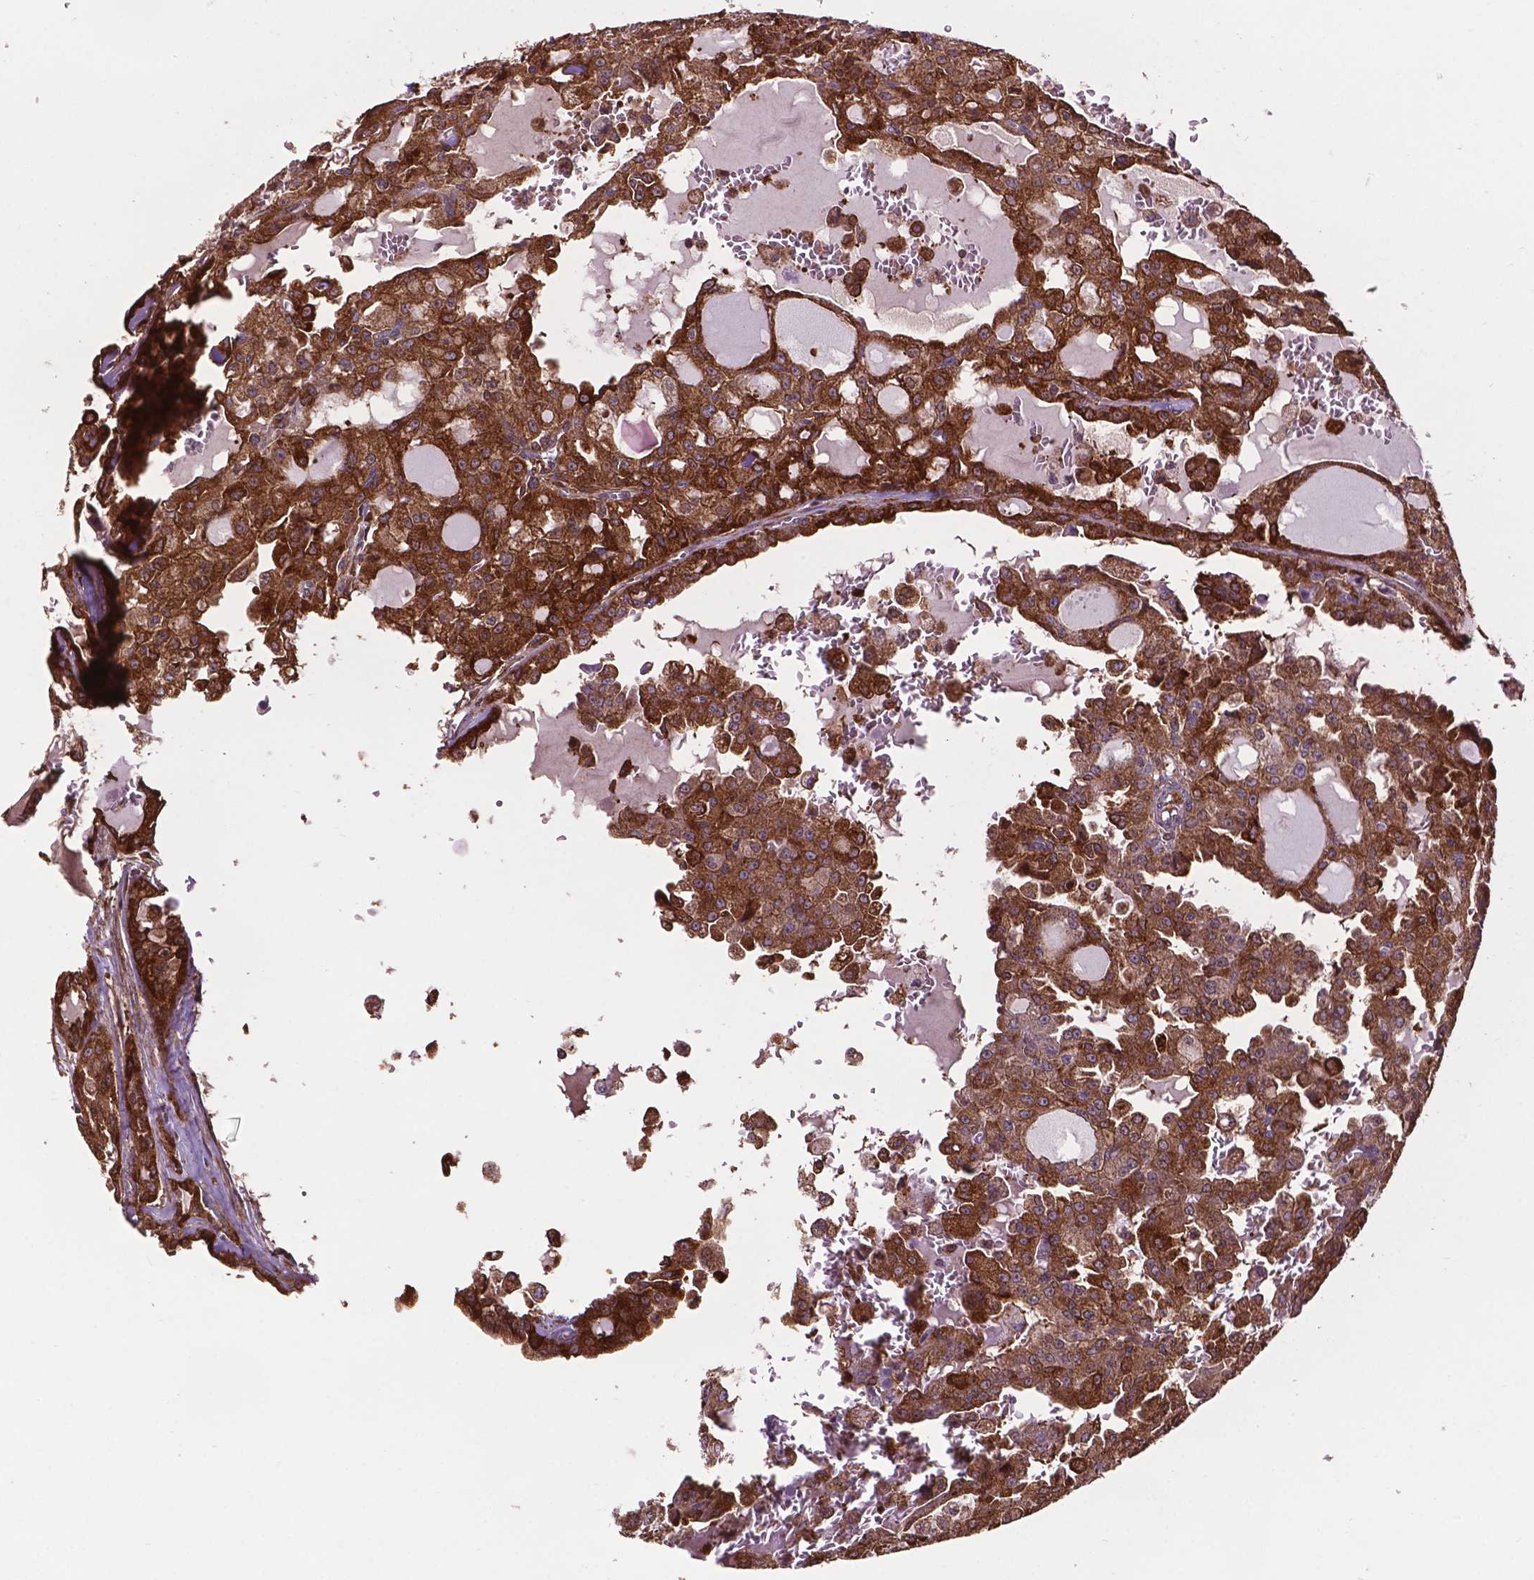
{"staining": {"intensity": "strong", "quantity": ">75%", "location": "cytoplasmic/membranous"}, "tissue": "head and neck cancer", "cell_type": "Tumor cells", "image_type": "cancer", "snomed": [{"axis": "morphology", "description": "Adenocarcinoma, NOS"}, {"axis": "topography", "description": "Head-Neck"}], "caption": "Adenocarcinoma (head and neck) stained with DAB (3,3'-diaminobenzidine) IHC demonstrates high levels of strong cytoplasmic/membranous expression in approximately >75% of tumor cells.", "gene": "SMAD3", "patient": {"sex": "male", "age": 64}}